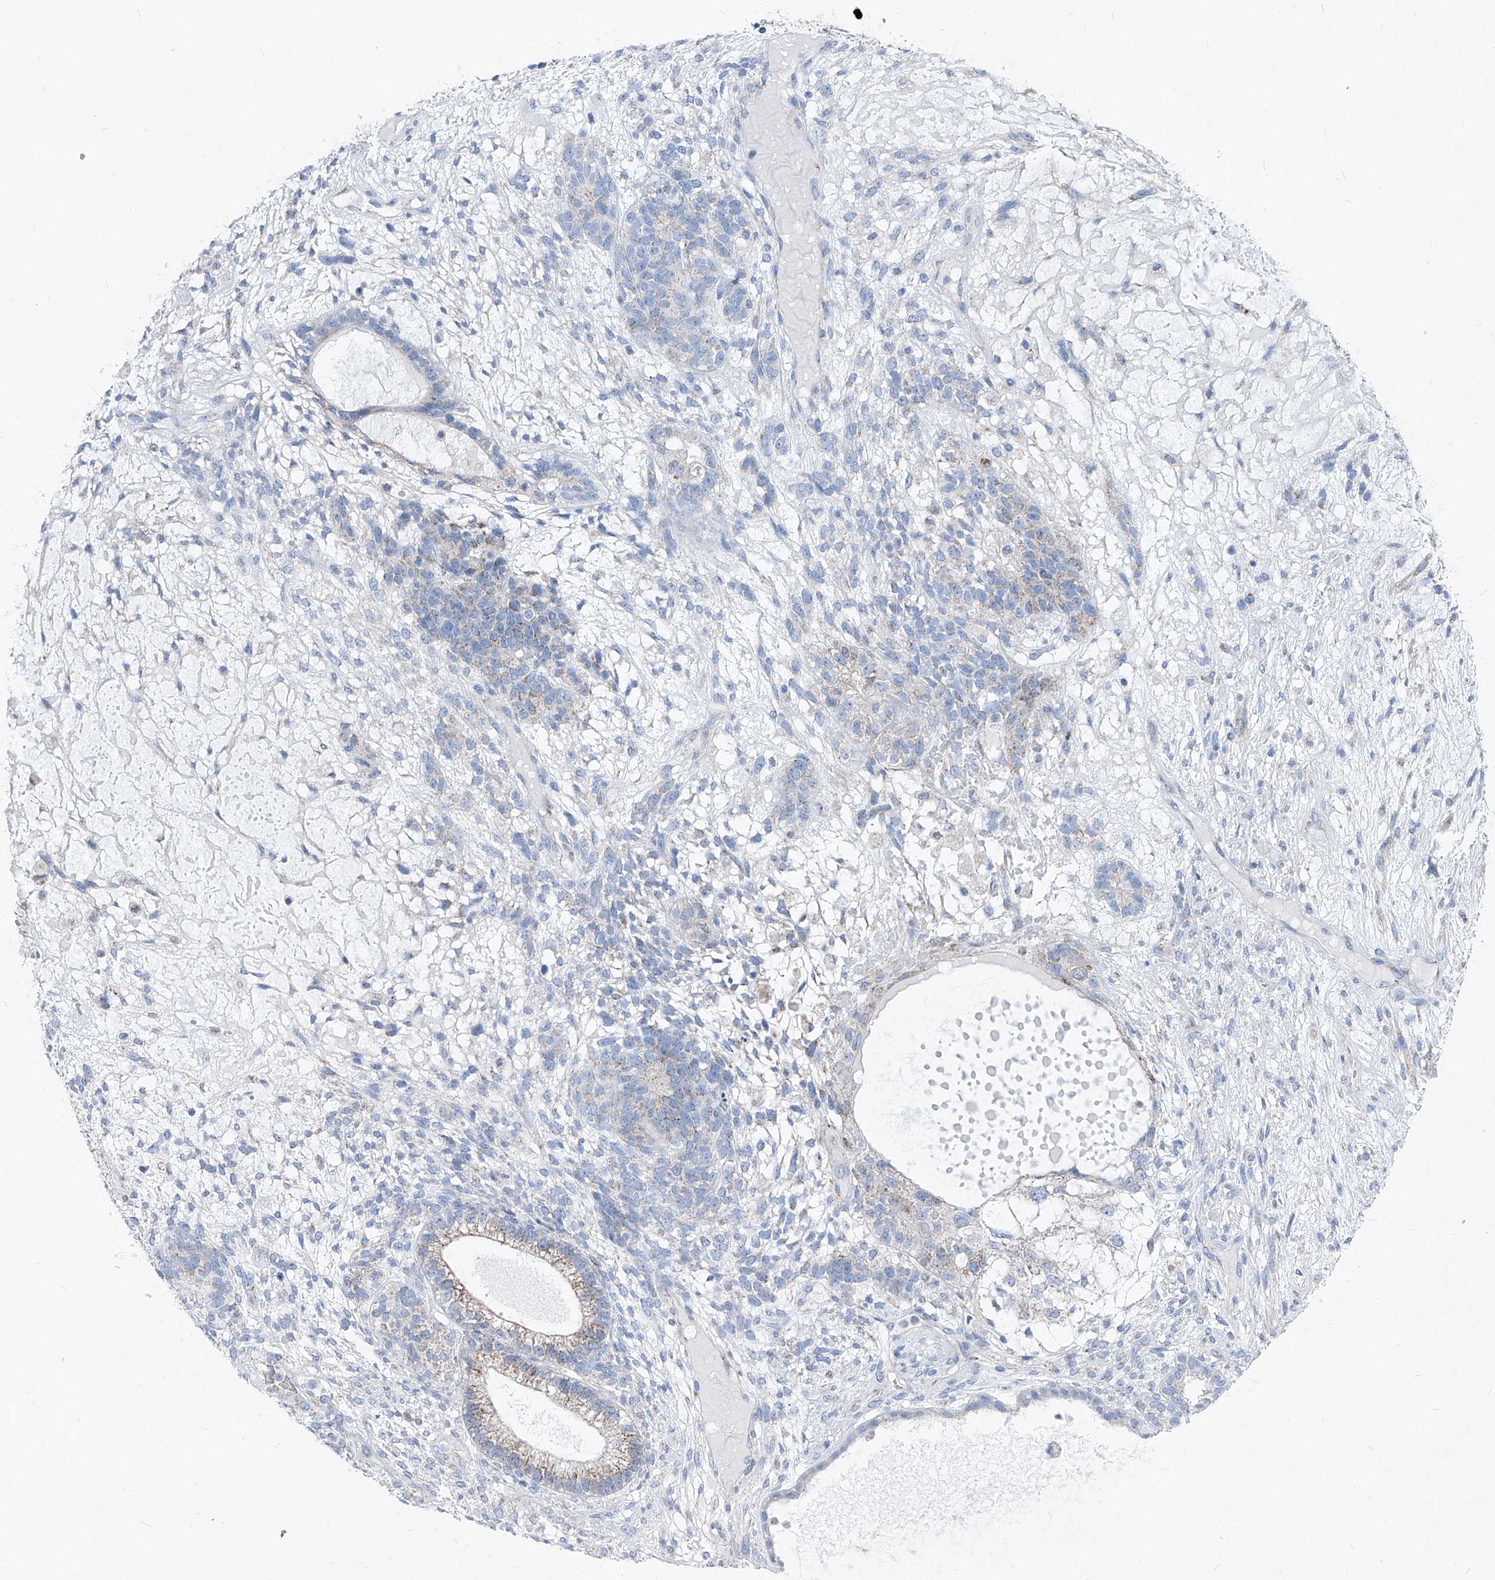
{"staining": {"intensity": "weak", "quantity": "<25%", "location": "cytoplasmic/membranous"}, "tissue": "testis cancer", "cell_type": "Tumor cells", "image_type": "cancer", "snomed": [{"axis": "morphology", "description": "Seminoma, NOS"}, {"axis": "morphology", "description": "Carcinoma, Embryonal, NOS"}, {"axis": "topography", "description": "Testis"}], "caption": "IHC image of neoplastic tissue: testis cancer (embryonal carcinoma) stained with DAB exhibits no significant protein staining in tumor cells.", "gene": "AGPS", "patient": {"sex": "male", "age": 28}}